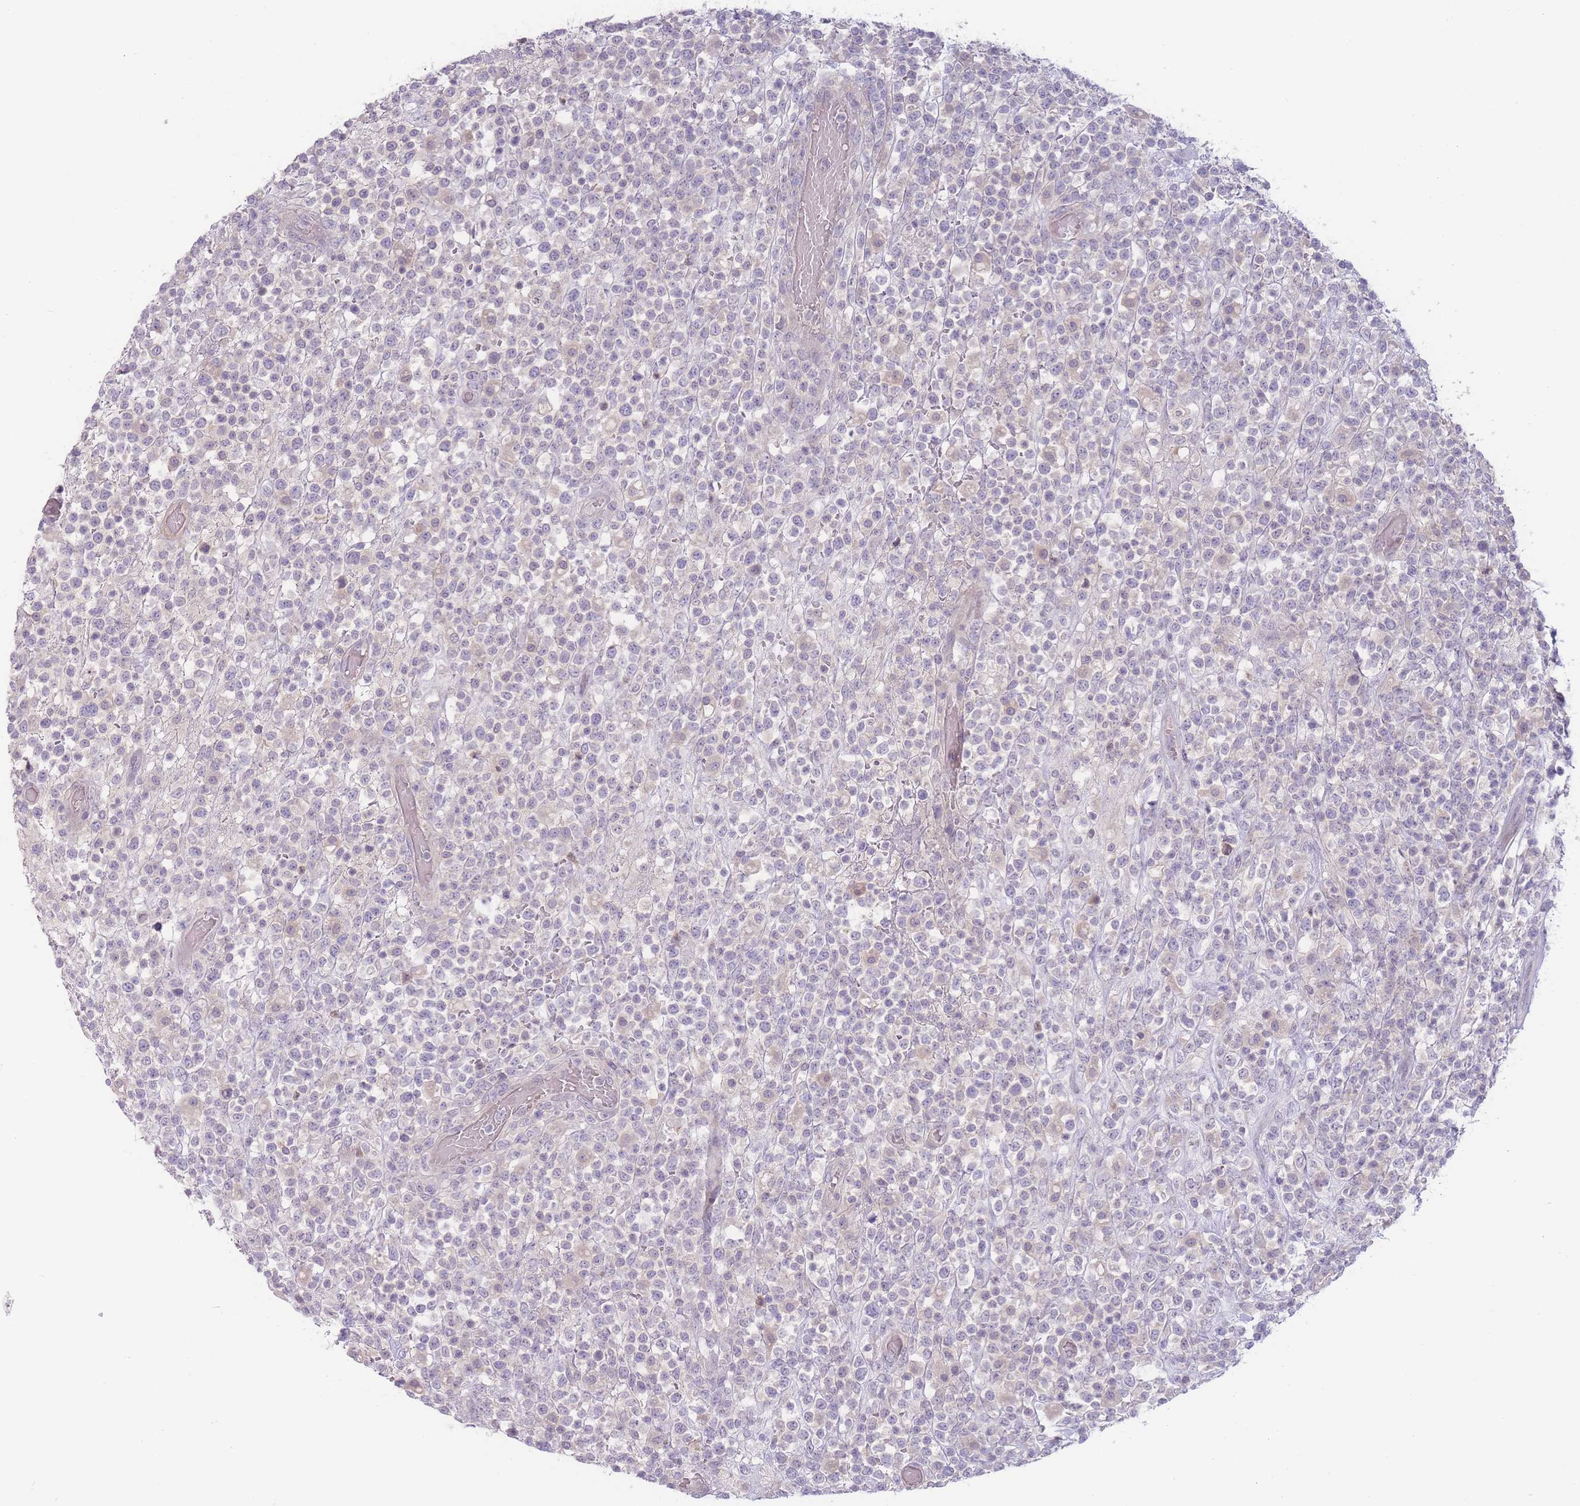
{"staining": {"intensity": "negative", "quantity": "none", "location": "none"}, "tissue": "lymphoma", "cell_type": "Tumor cells", "image_type": "cancer", "snomed": [{"axis": "morphology", "description": "Malignant lymphoma, non-Hodgkin's type, High grade"}, {"axis": "topography", "description": "Colon"}], "caption": "There is no significant staining in tumor cells of malignant lymphoma, non-Hodgkin's type (high-grade).", "gene": "SPHKAP", "patient": {"sex": "female", "age": 53}}